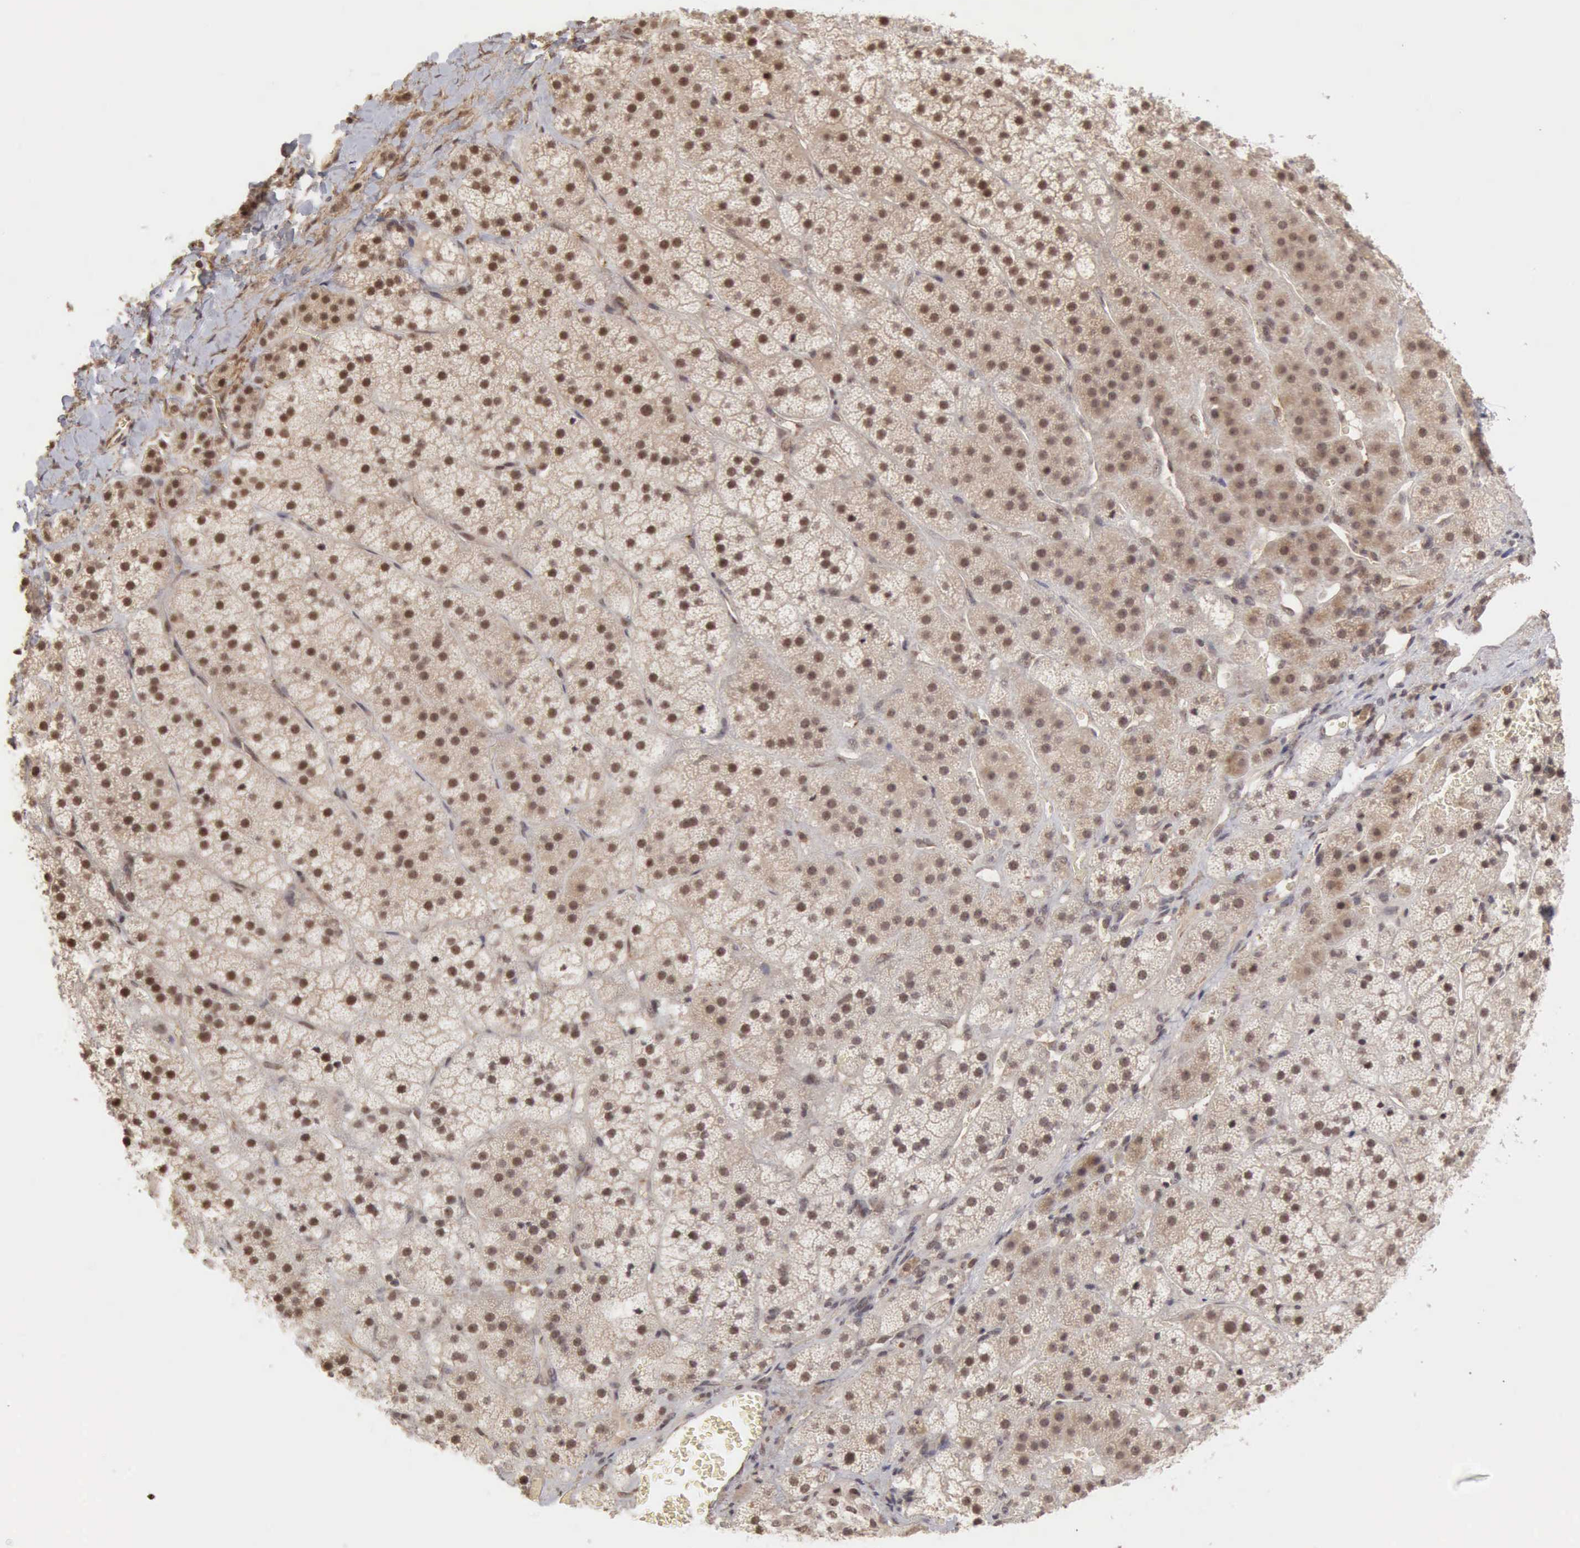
{"staining": {"intensity": "moderate", "quantity": ">75%", "location": "cytoplasmic/membranous,nuclear"}, "tissue": "adrenal gland", "cell_type": "Glandular cells", "image_type": "normal", "snomed": [{"axis": "morphology", "description": "Normal tissue, NOS"}, {"axis": "topography", "description": "Adrenal gland"}], "caption": "Immunohistochemistry (IHC) (DAB (3,3'-diaminobenzidine)) staining of normal adrenal gland demonstrates moderate cytoplasmic/membranous,nuclear protein expression in about >75% of glandular cells. (brown staining indicates protein expression, while blue staining denotes nuclei).", "gene": "CDKN2A", "patient": {"sex": "female", "age": 44}}